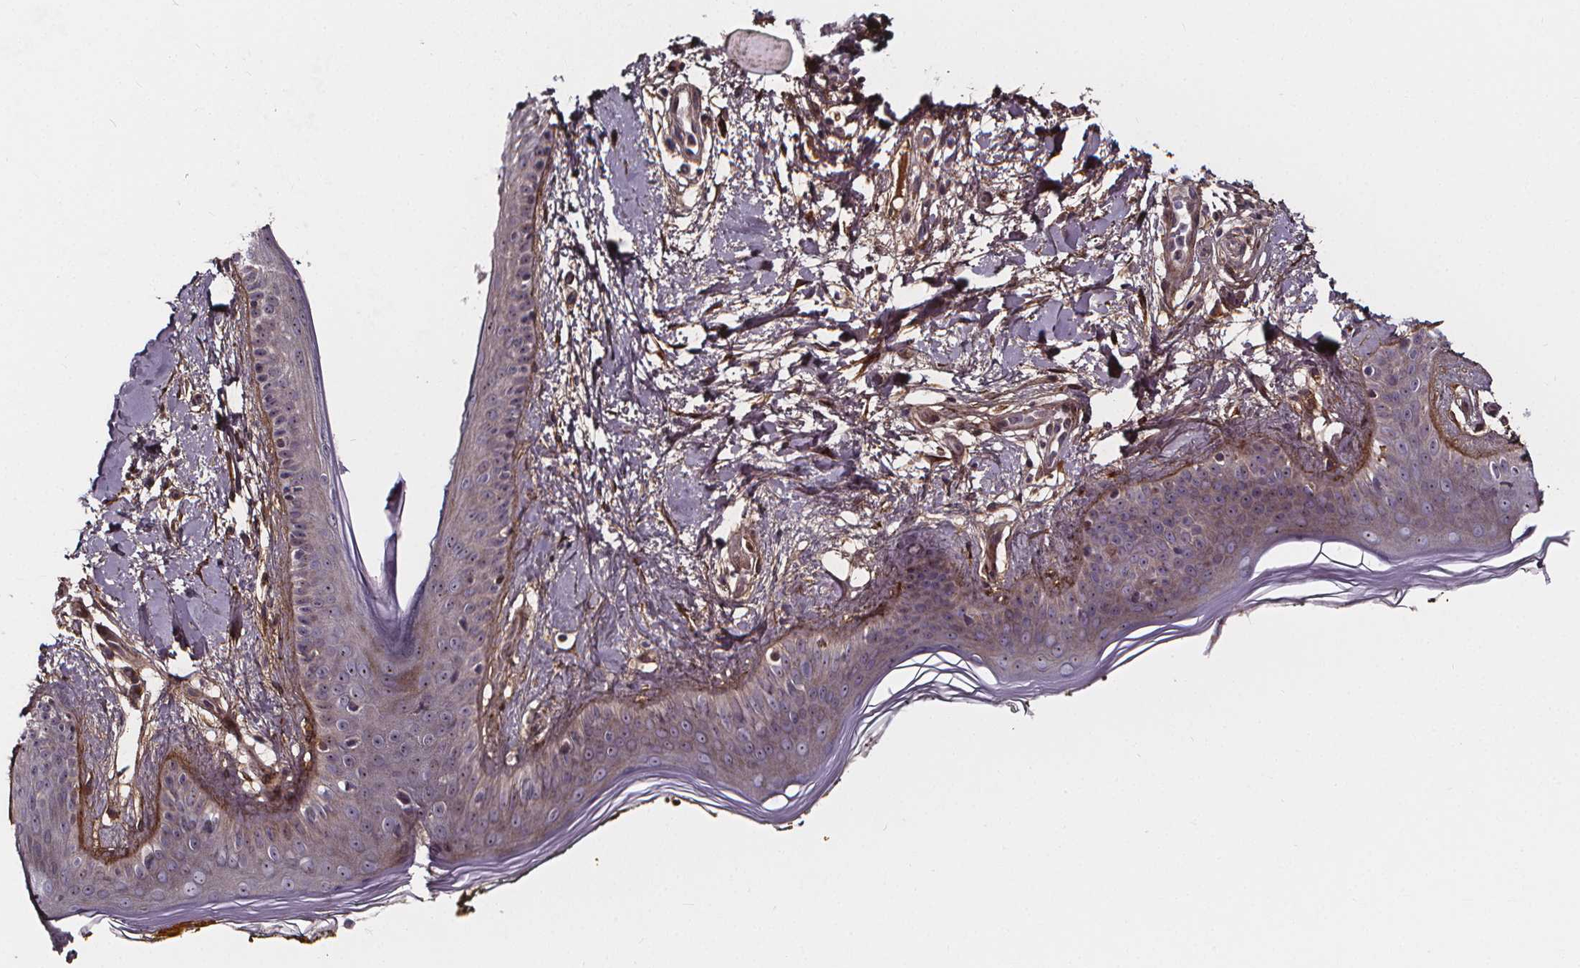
{"staining": {"intensity": "negative", "quantity": "none", "location": "none"}, "tissue": "skin", "cell_type": "Fibroblasts", "image_type": "normal", "snomed": [{"axis": "morphology", "description": "Normal tissue, NOS"}, {"axis": "topography", "description": "Skin"}], "caption": "Human skin stained for a protein using IHC demonstrates no positivity in fibroblasts.", "gene": "AEBP1", "patient": {"sex": "female", "age": 34}}